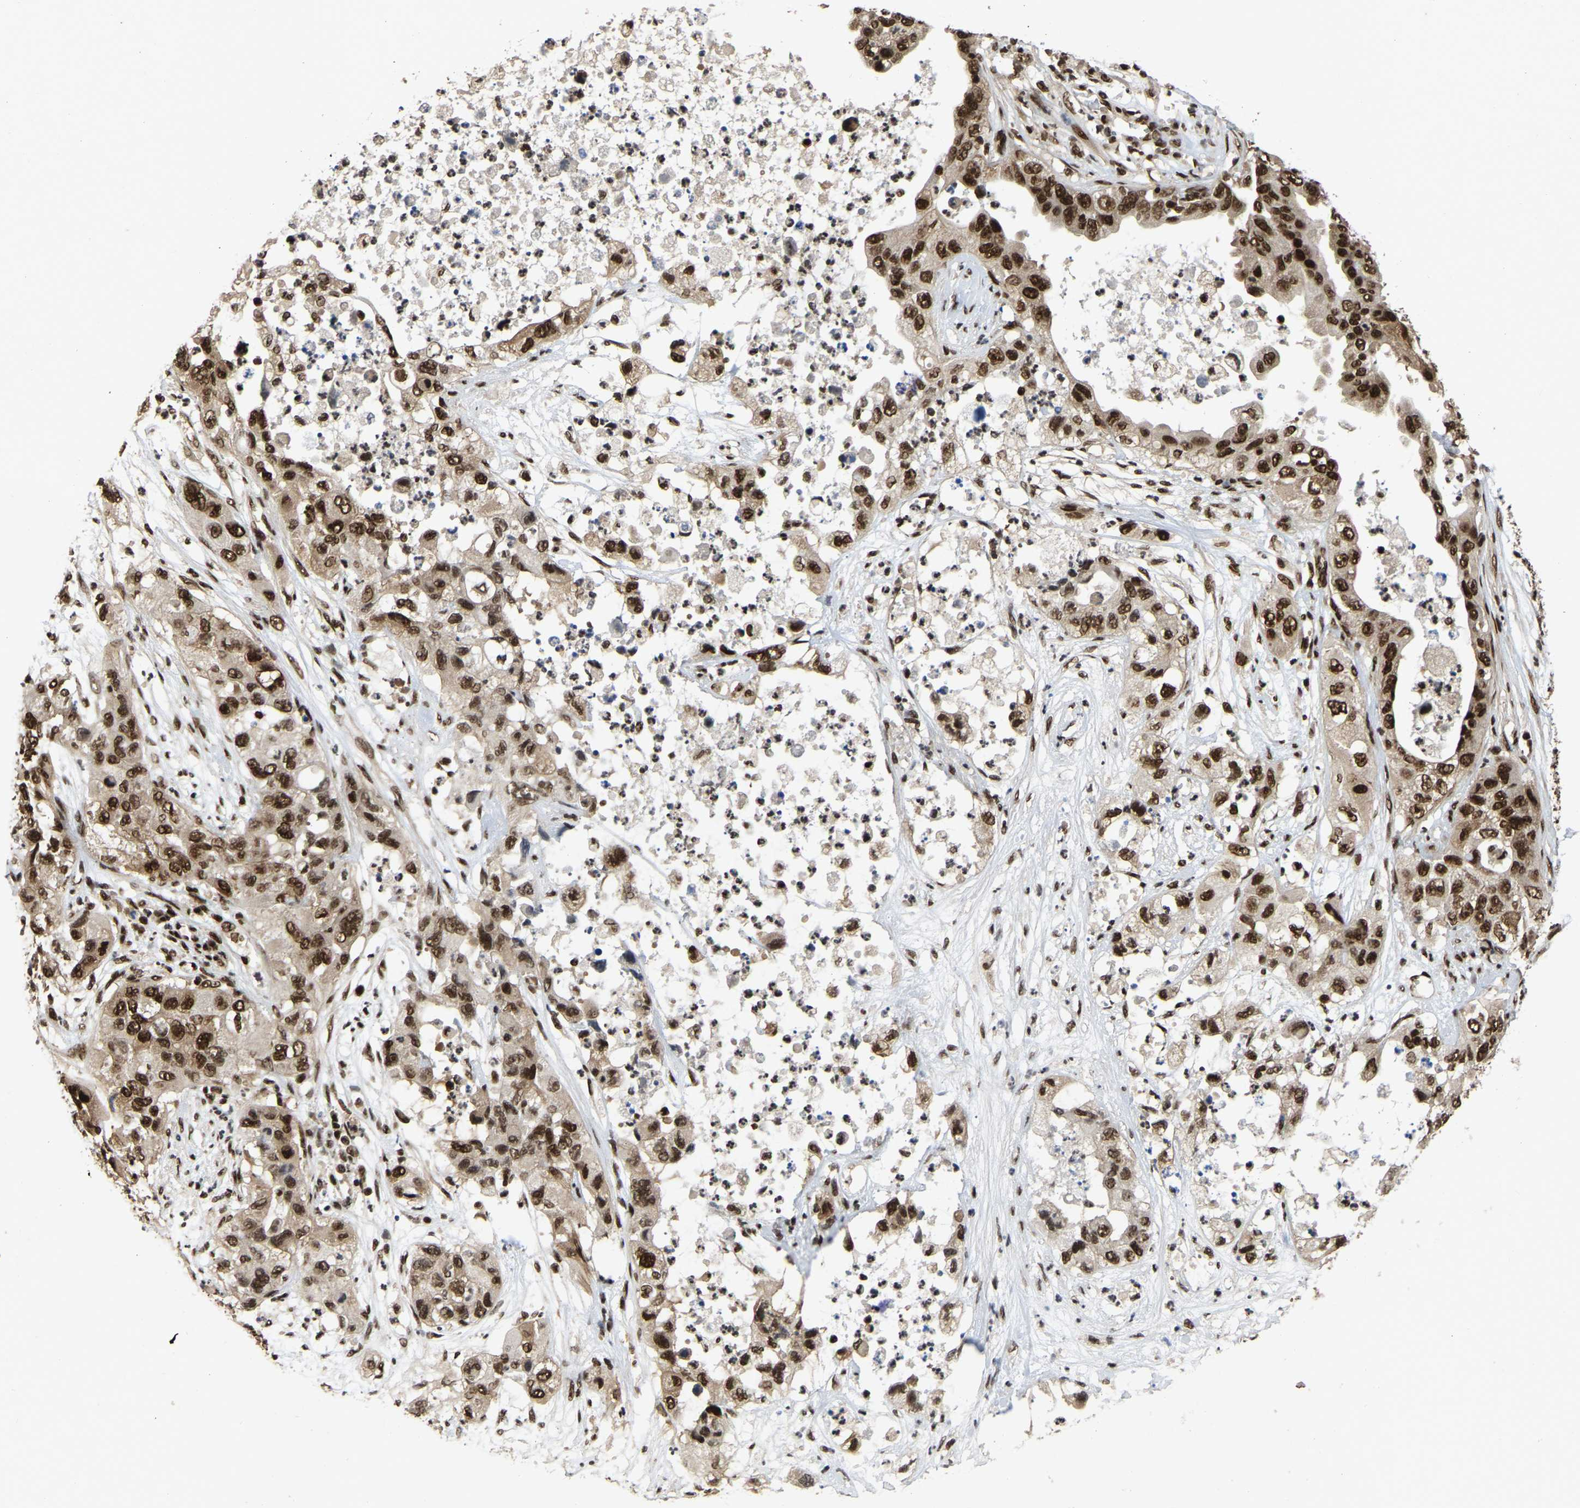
{"staining": {"intensity": "strong", "quantity": ">75%", "location": "nuclear"}, "tissue": "pancreatic cancer", "cell_type": "Tumor cells", "image_type": "cancer", "snomed": [{"axis": "morphology", "description": "Adenocarcinoma, NOS"}, {"axis": "topography", "description": "Pancreas"}], "caption": "Protein expression analysis of human pancreatic cancer reveals strong nuclear expression in approximately >75% of tumor cells.", "gene": "TBL1XR1", "patient": {"sex": "female", "age": 78}}